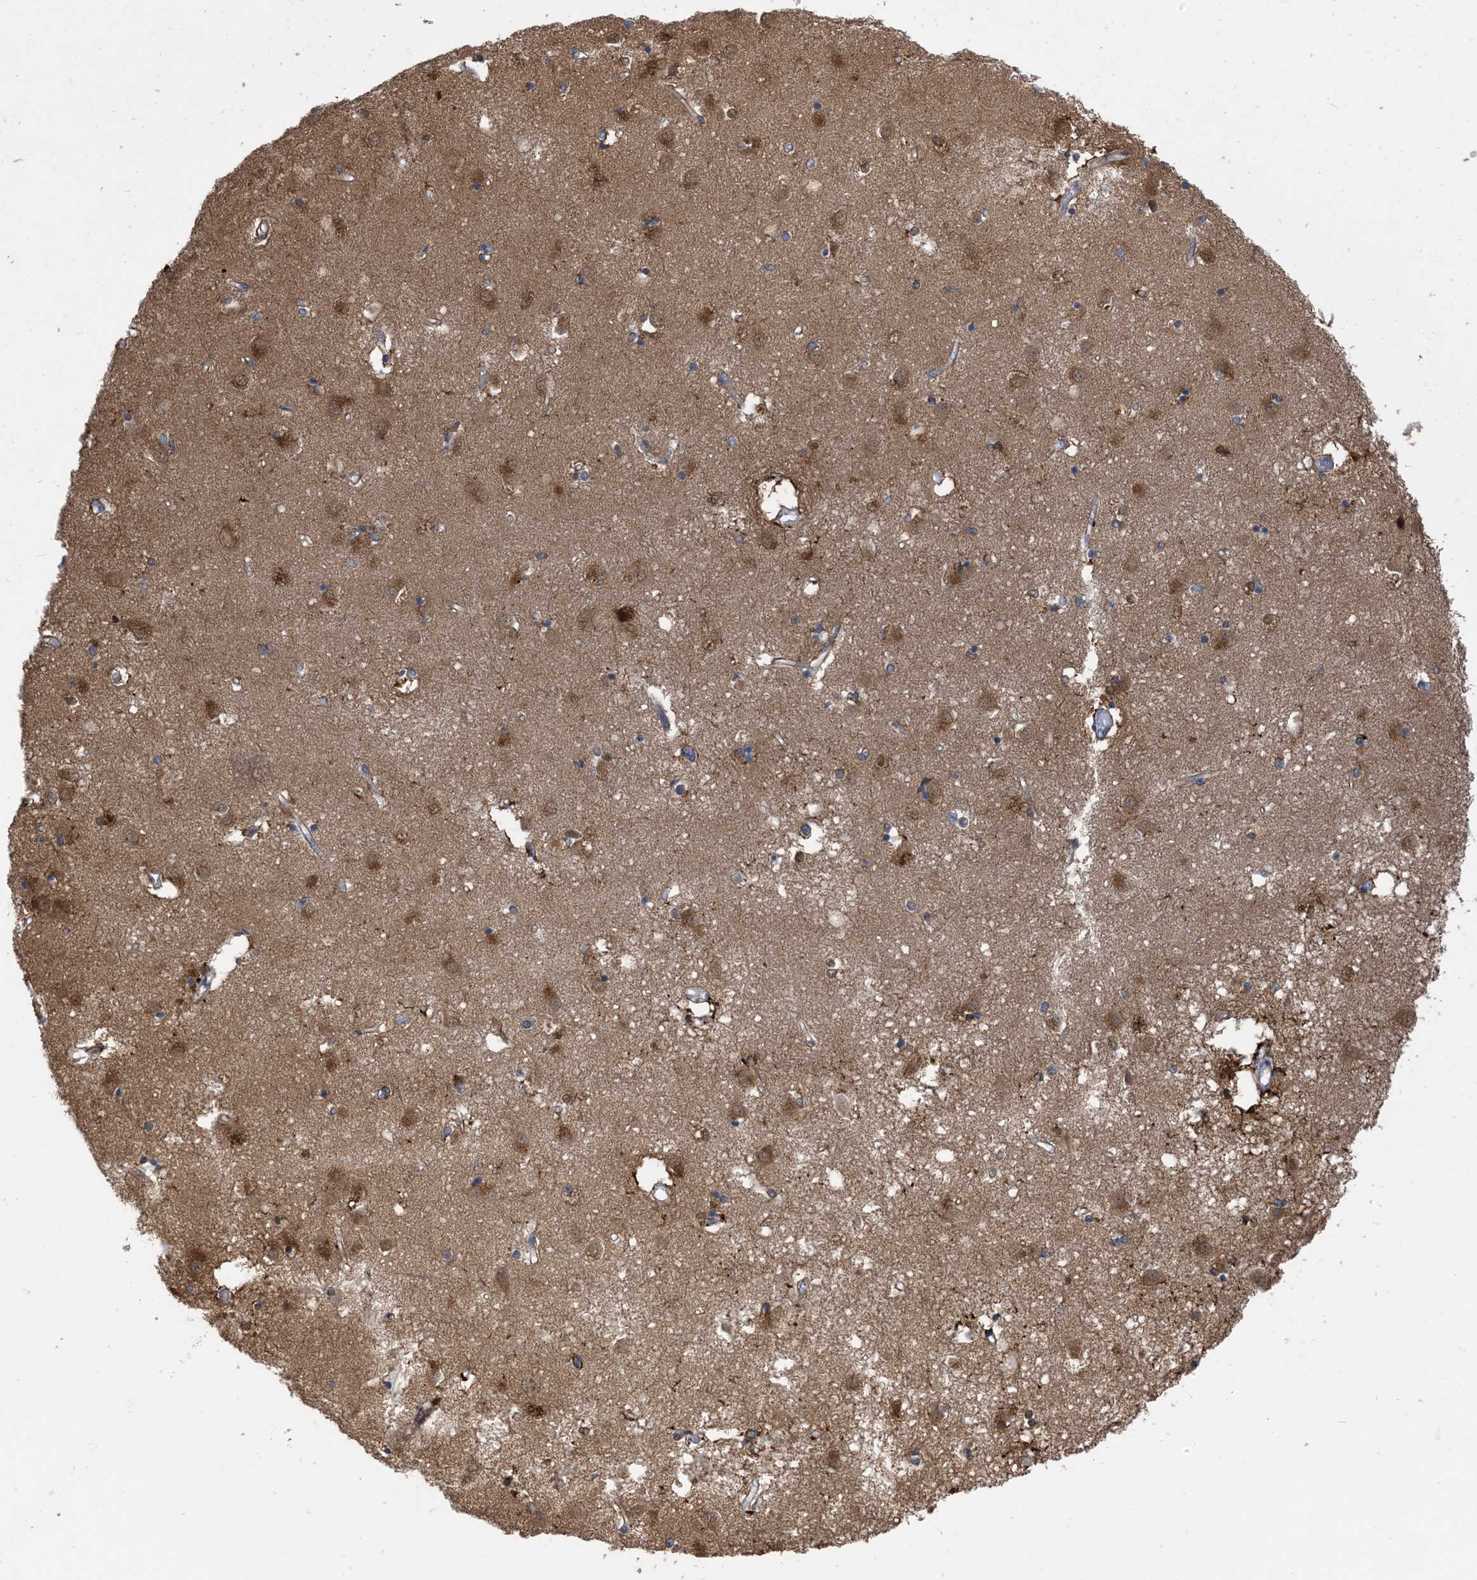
{"staining": {"intensity": "moderate", "quantity": "<25%", "location": "cytoplasmic/membranous"}, "tissue": "caudate", "cell_type": "Glial cells", "image_type": "normal", "snomed": [{"axis": "morphology", "description": "Normal tissue, NOS"}, {"axis": "topography", "description": "Lateral ventricle wall"}], "caption": "High-magnification brightfield microscopy of normal caudate stained with DAB (3,3'-diaminobenzidine) (brown) and counterstained with hematoxylin (blue). glial cells exhibit moderate cytoplasmic/membranous staining is appreciated in about<25% of cells.", "gene": "ZC3H12A", "patient": {"sex": "male", "age": 45}}